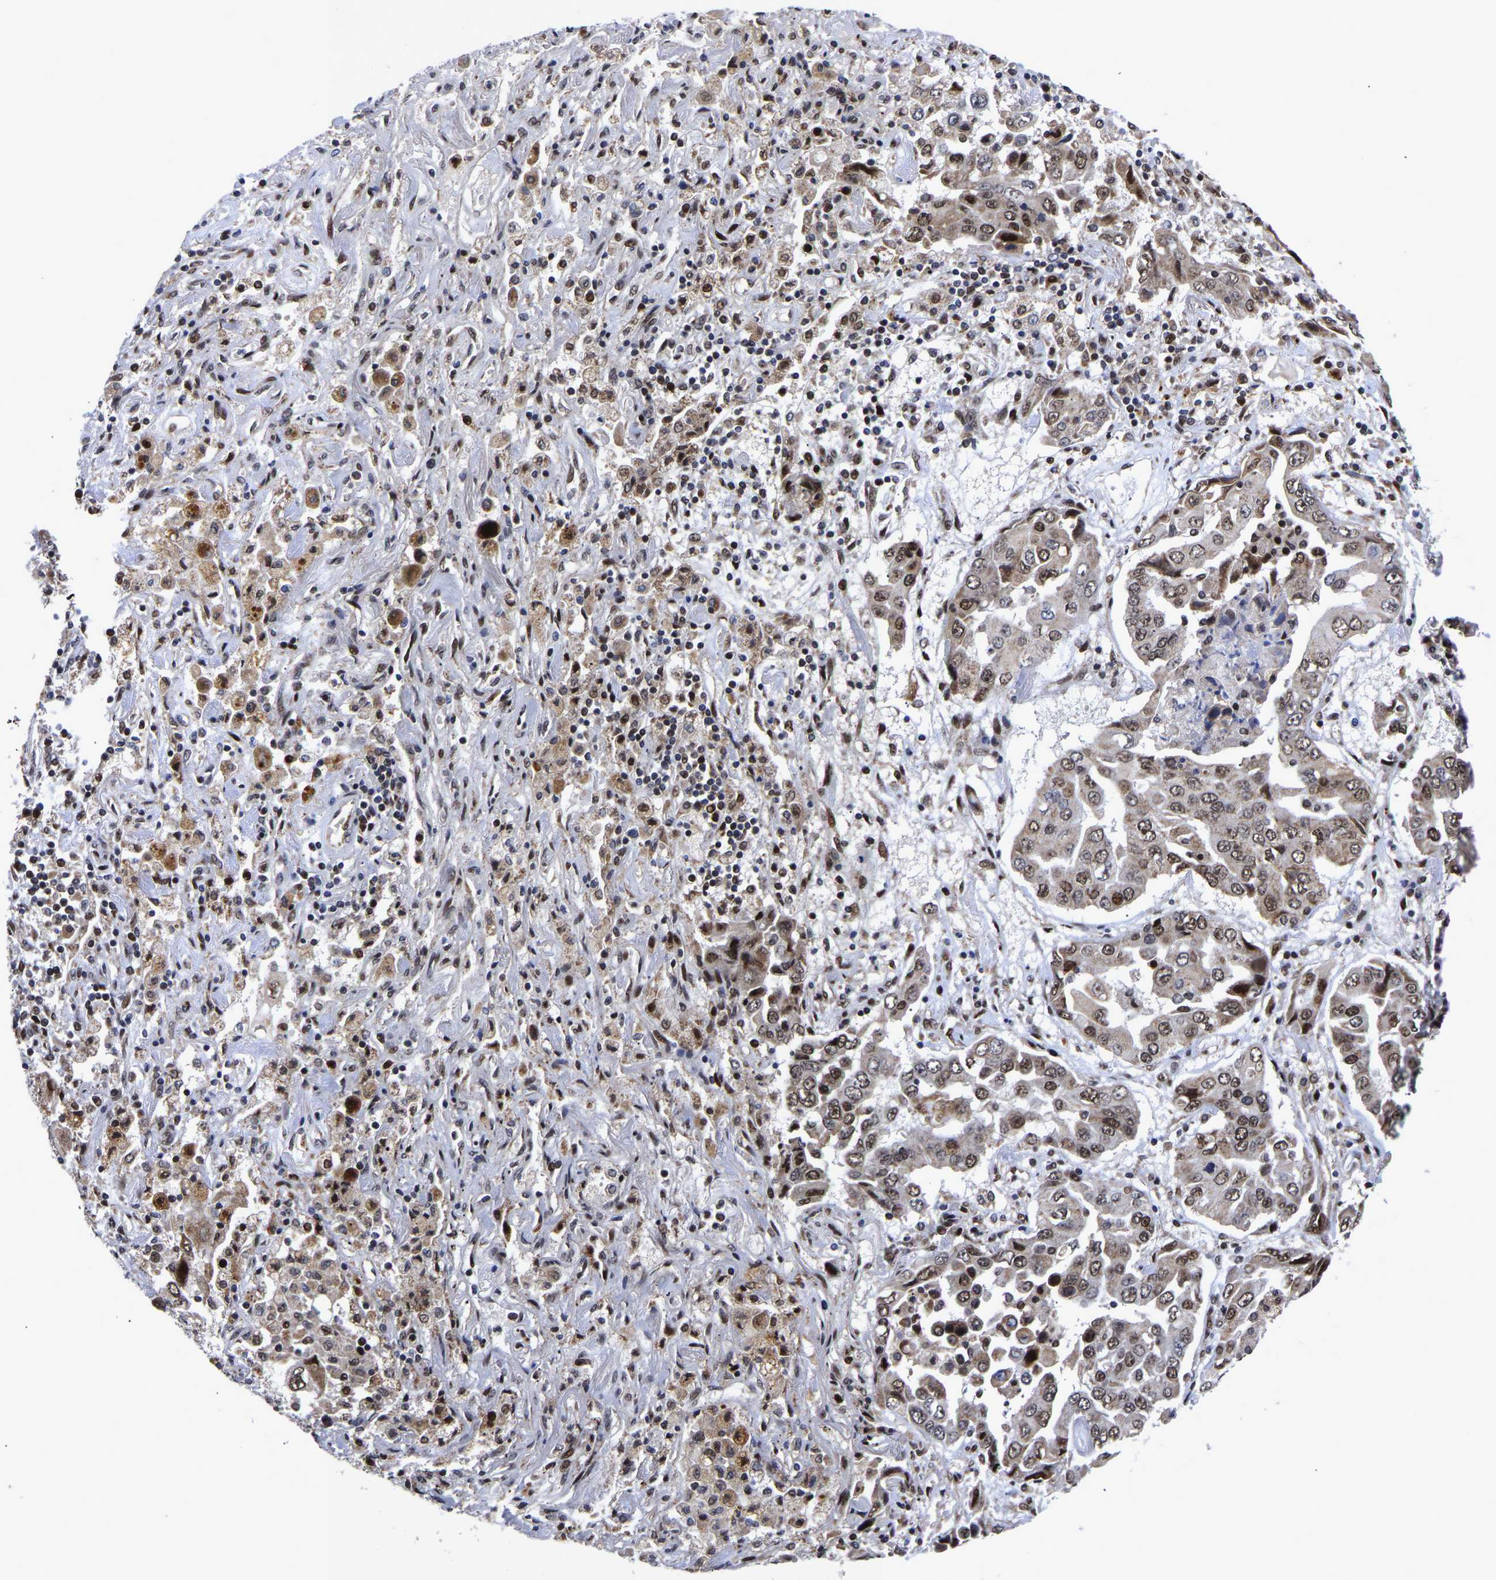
{"staining": {"intensity": "moderate", "quantity": ">75%", "location": "nuclear"}, "tissue": "lung cancer", "cell_type": "Tumor cells", "image_type": "cancer", "snomed": [{"axis": "morphology", "description": "Adenocarcinoma, NOS"}, {"axis": "topography", "description": "Lung"}], "caption": "Approximately >75% of tumor cells in adenocarcinoma (lung) reveal moderate nuclear protein expression as visualized by brown immunohistochemical staining.", "gene": "JUNB", "patient": {"sex": "female", "age": 65}}